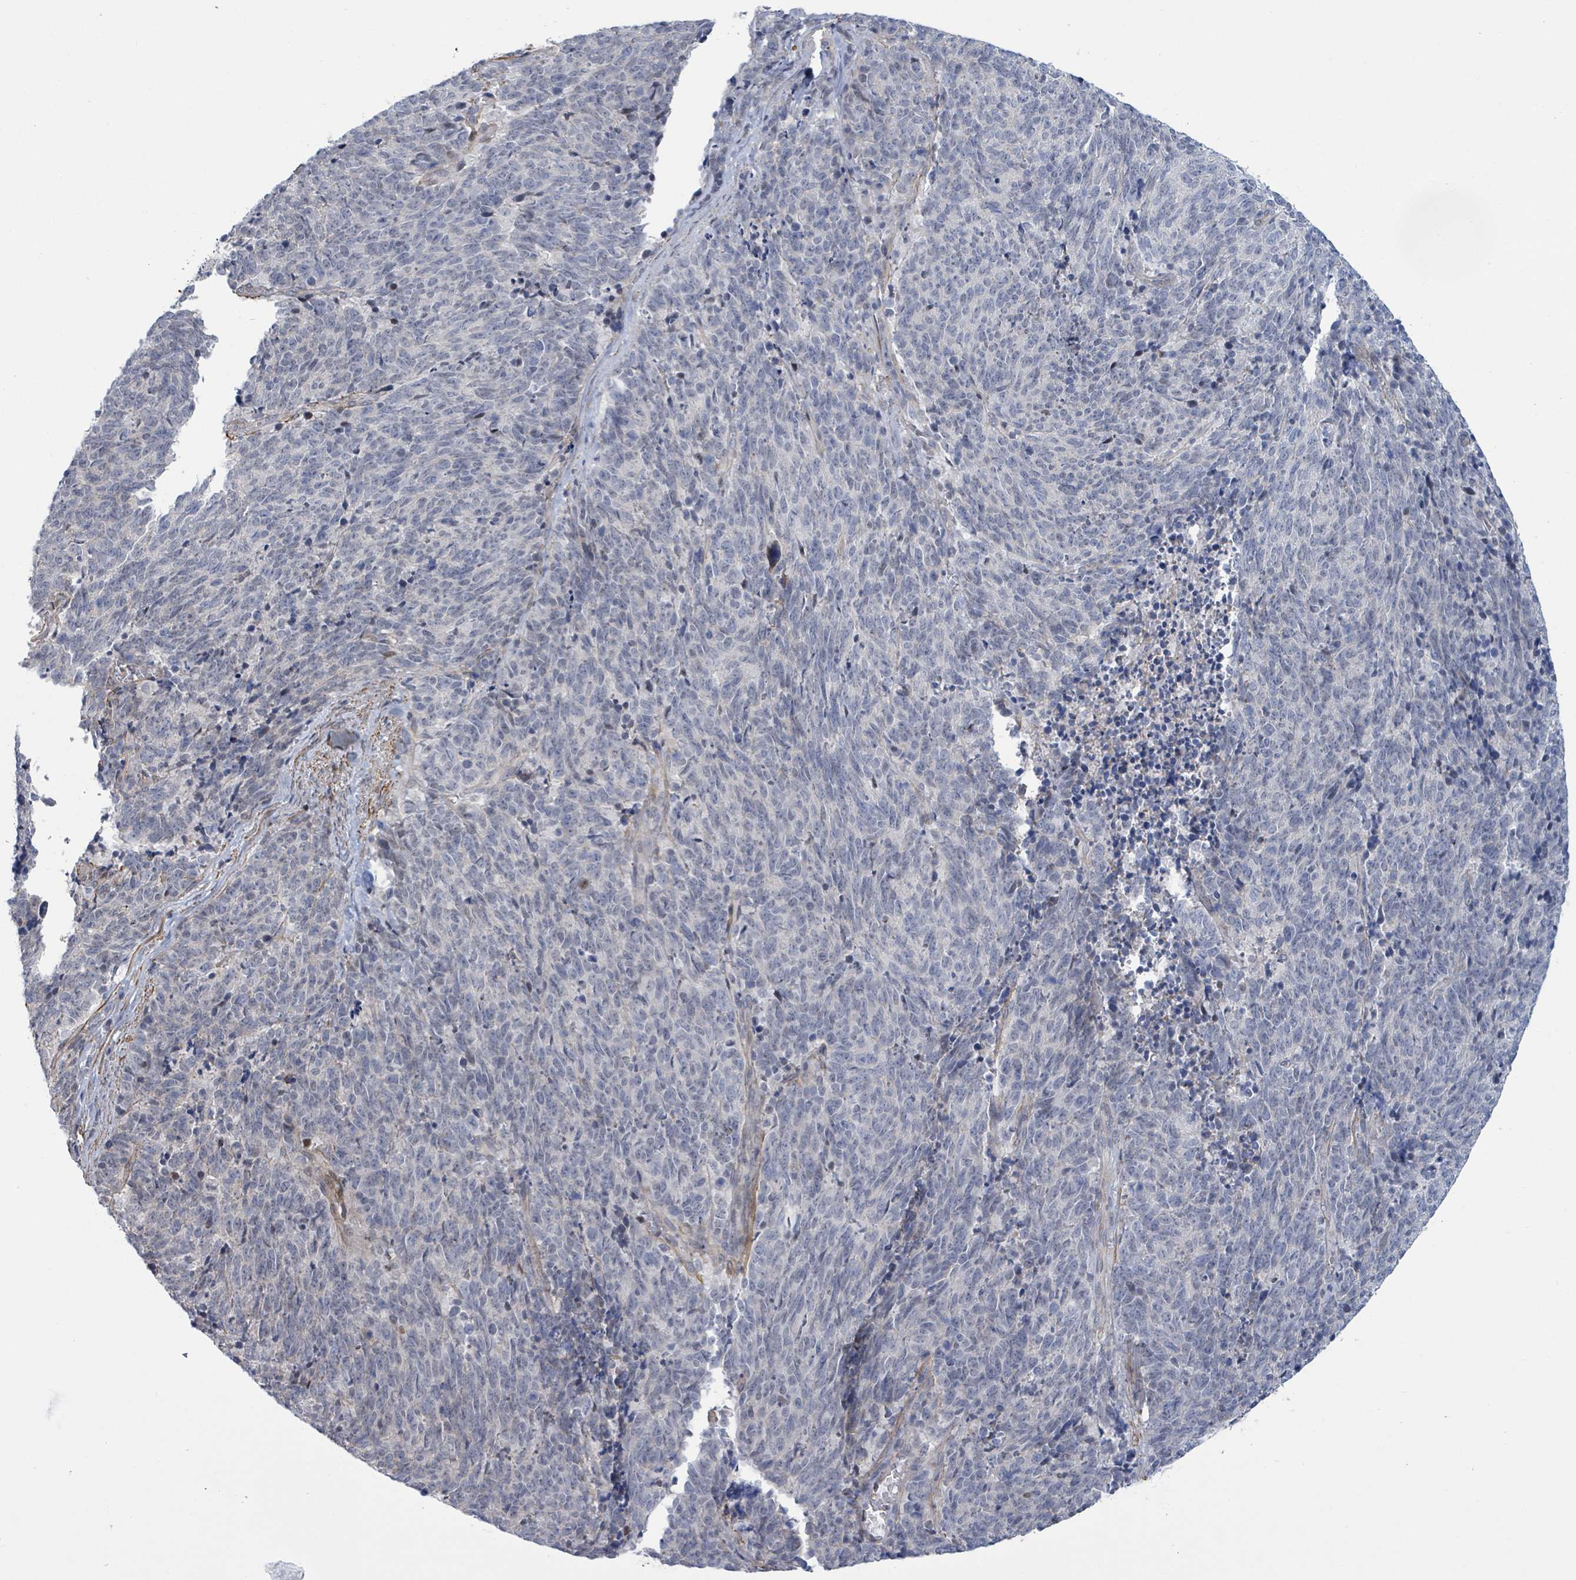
{"staining": {"intensity": "negative", "quantity": "none", "location": "none"}, "tissue": "cervical cancer", "cell_type": "Tumor cells", "image_type": "cancer", "snomed": [{"axis": "morphology", "description": "Squamous cell carcinoma, NOS"}, {"axis": "topography", "description": "Cervix"}], "caption": "Immunohistochemical staining of squamous cell carcinoma (cervical) demonstrates no significant expression in tumor cells.", "gene": "DMRTC1B", "patient": {"sex": "female", "age": 29}}